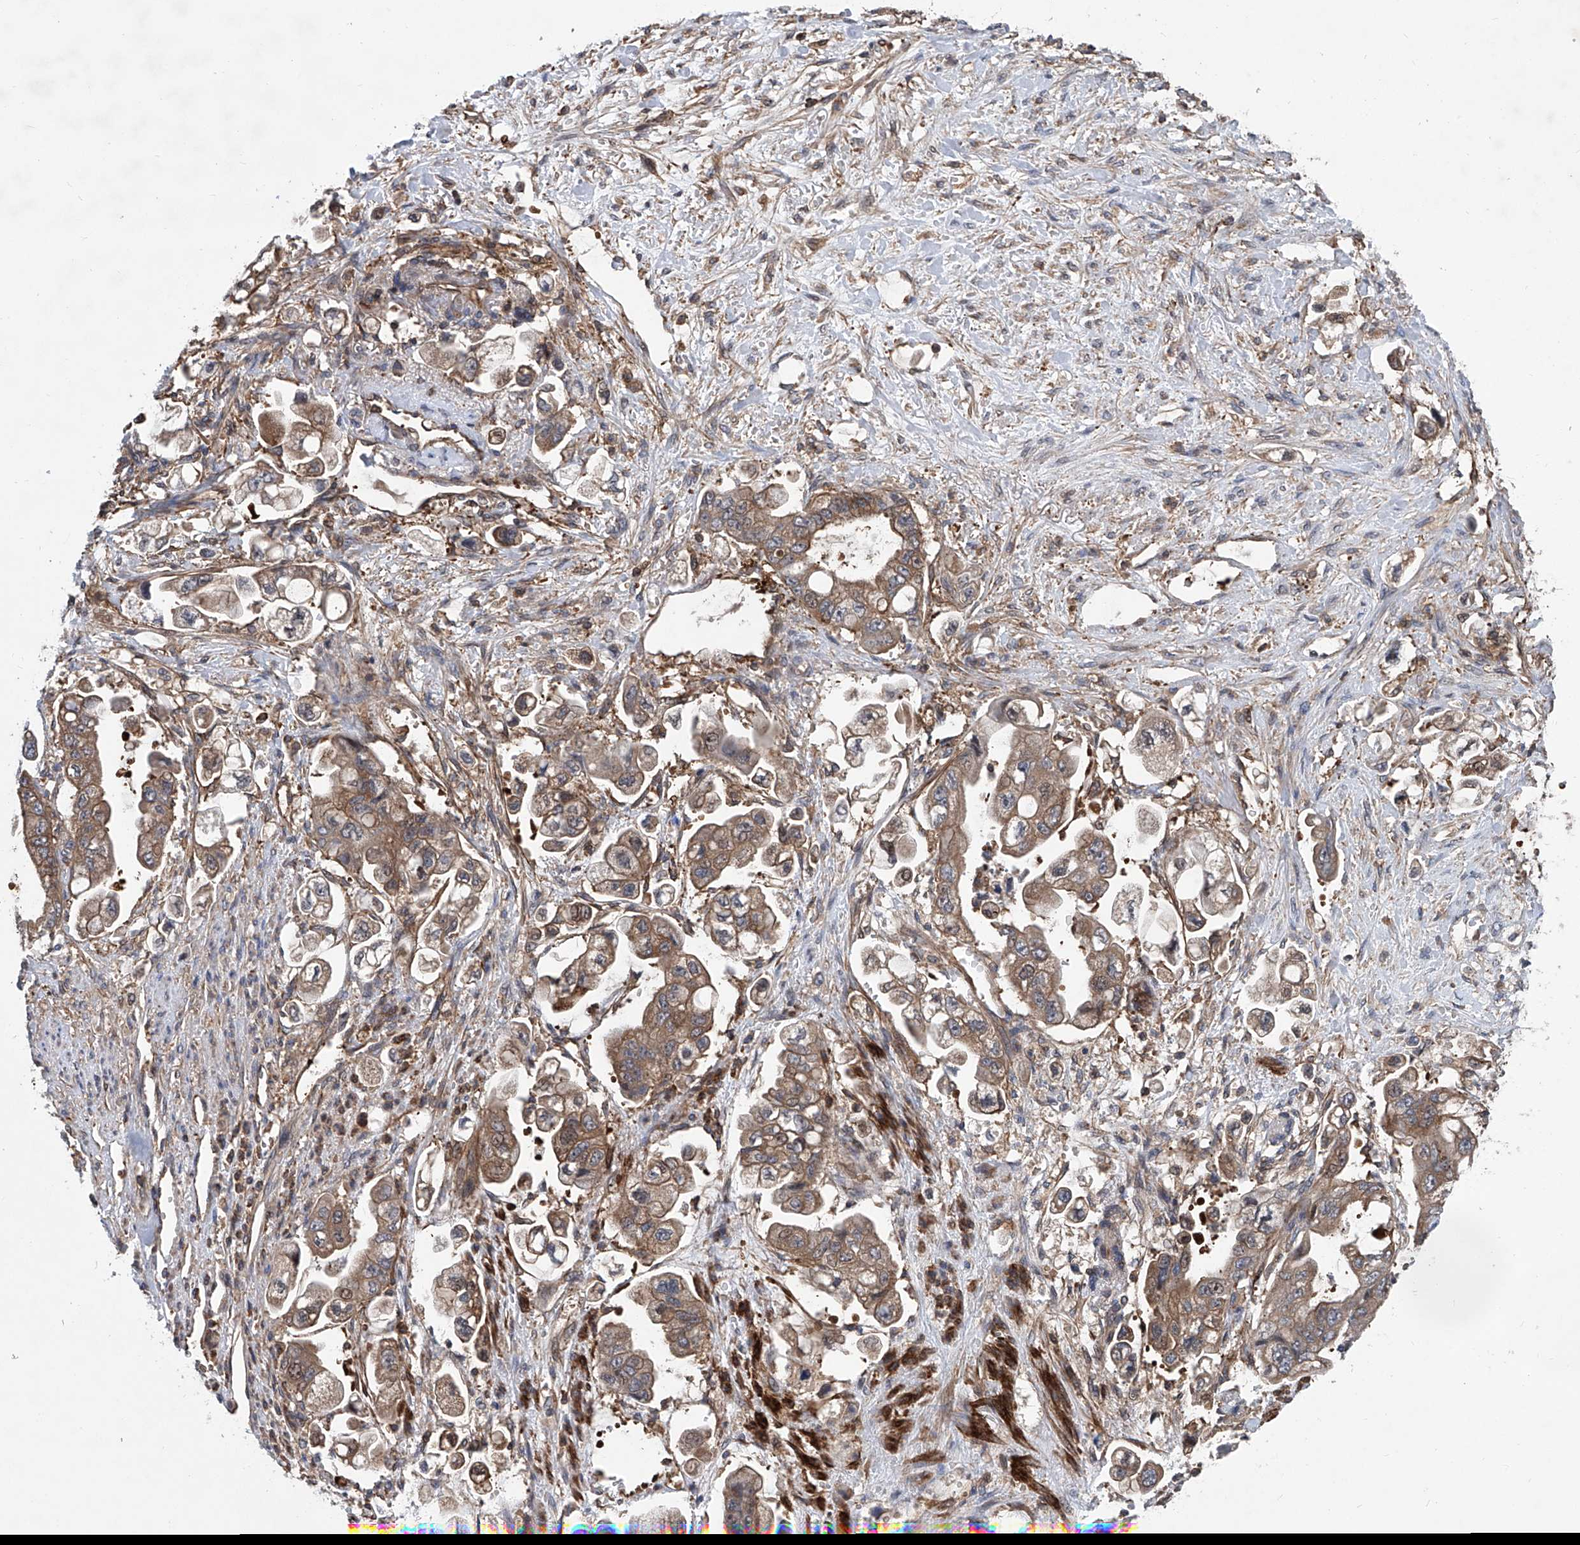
{"staining": {"intensity": "weak", "quantity": ">75%", "location": "cytoplasmic/membranous"}, "tissue": "stomach cancer", "cell_type": "Tumor cells", "image_type": "cancer", "snomed": [{"axis": "morphology", "description": "Adenocarcinoma, NOS"}, {"axis": "topography", "description": "Stomach"}], "caption": "Stomach cancer (adenocarcinoma) stained for a protein displays weak cytoplasmic/membranous positivity in tumor cells.", "gene": "NT5C3A", "patient": {"sex": "male", "age": 62}}